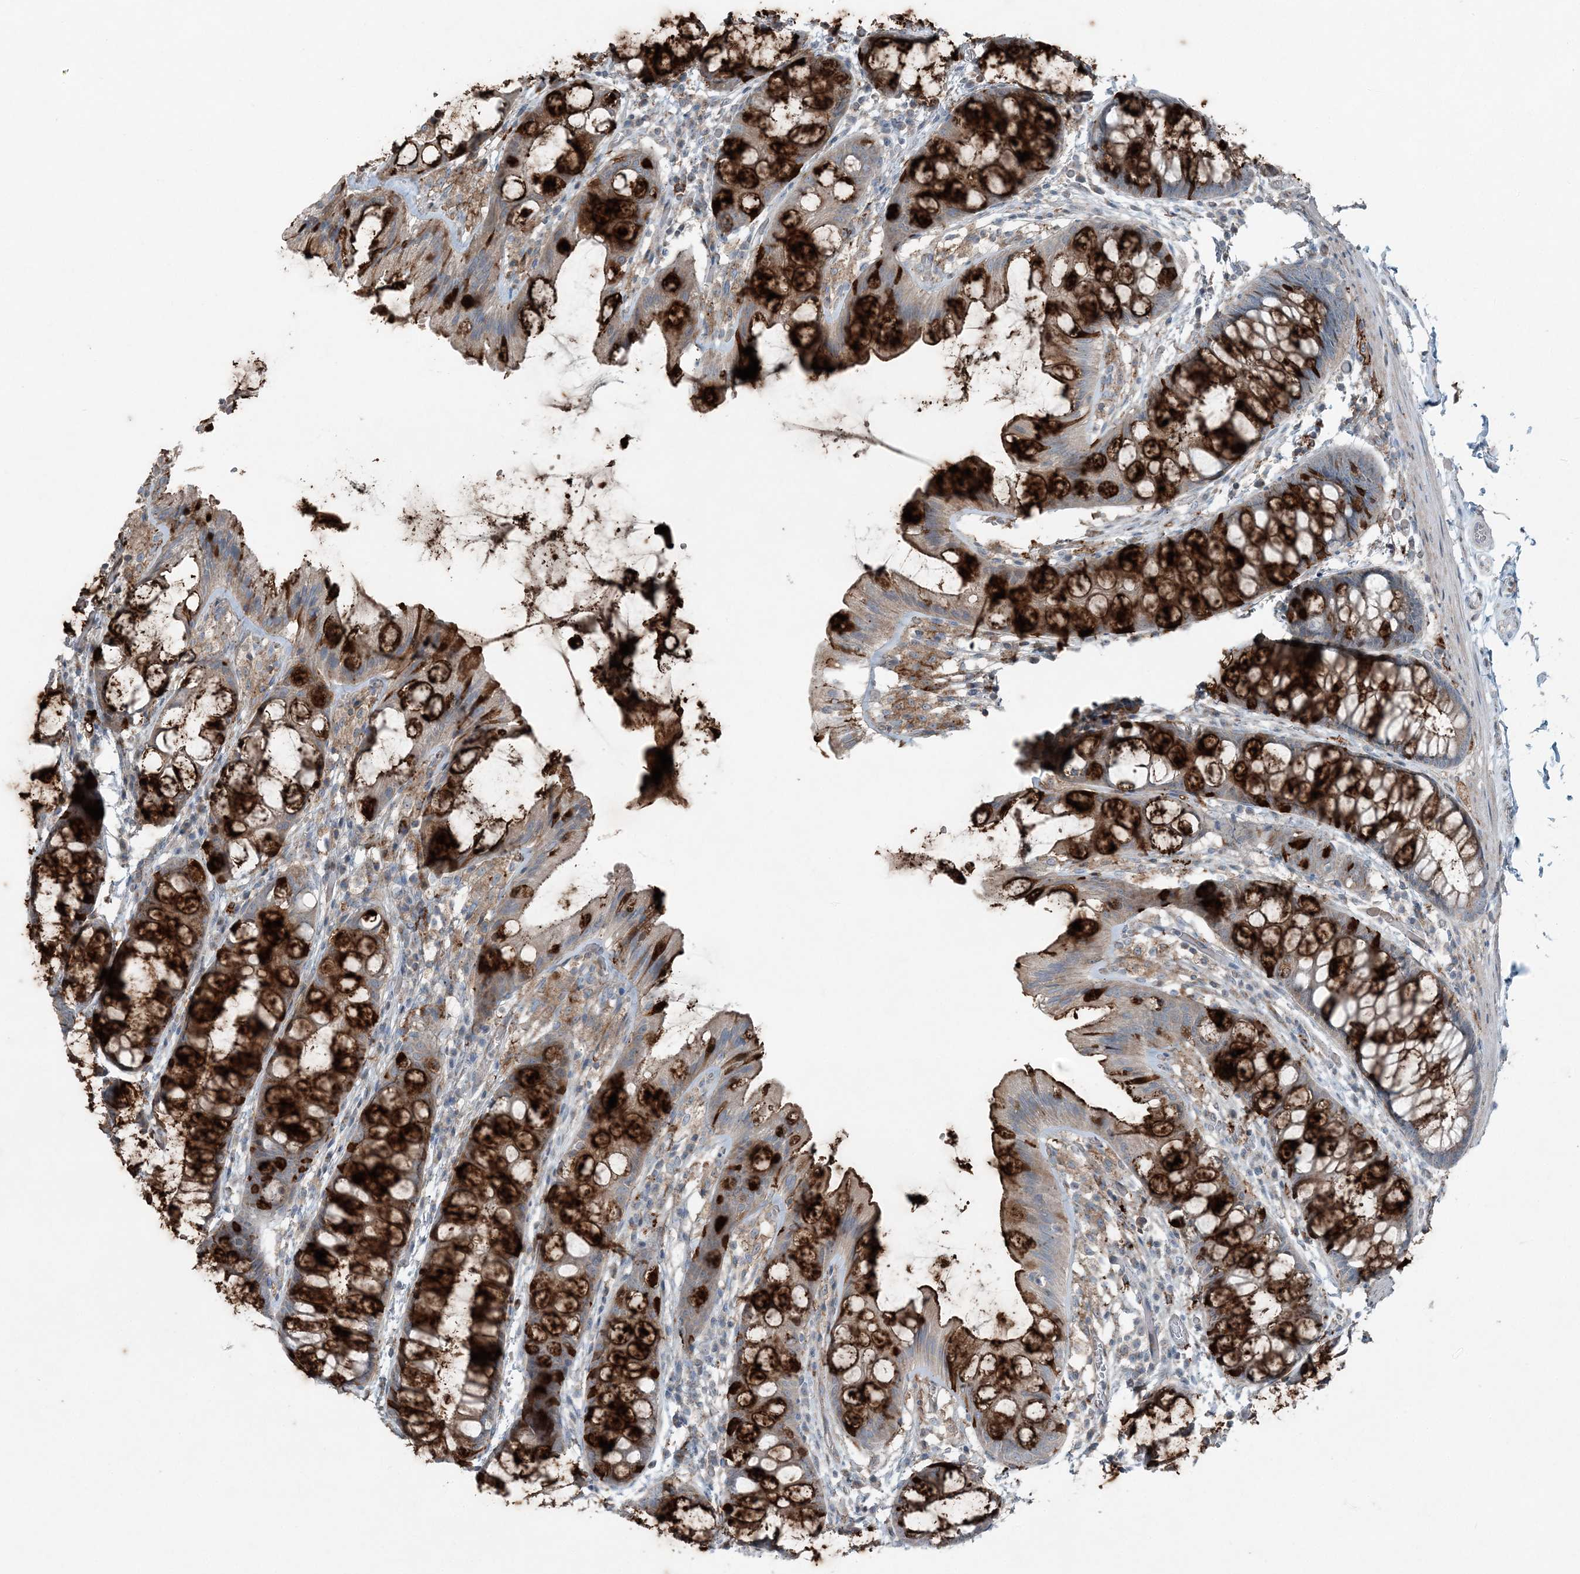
{"staining": {"intensity": "moderate", "quantity": ">75%", "location": "cytoplasmic/membranous"}, "tissue": "colon", "cell_type": "Endothelial cells", "image_type": "normal", "snomed": [{"axis": "morphology", "description": "Normal tissue, NOS"}, {"axis": "topography", "description": "Colon"}], "caption": "IHC micrograph of benign colon stained for a protein (brown), which shows medium levels of moderate cytoplasmic/membranous expression in approximately >75% of endothelial cells.", "gene": "KY", "patient": {"sex": "male", "age": 47}}